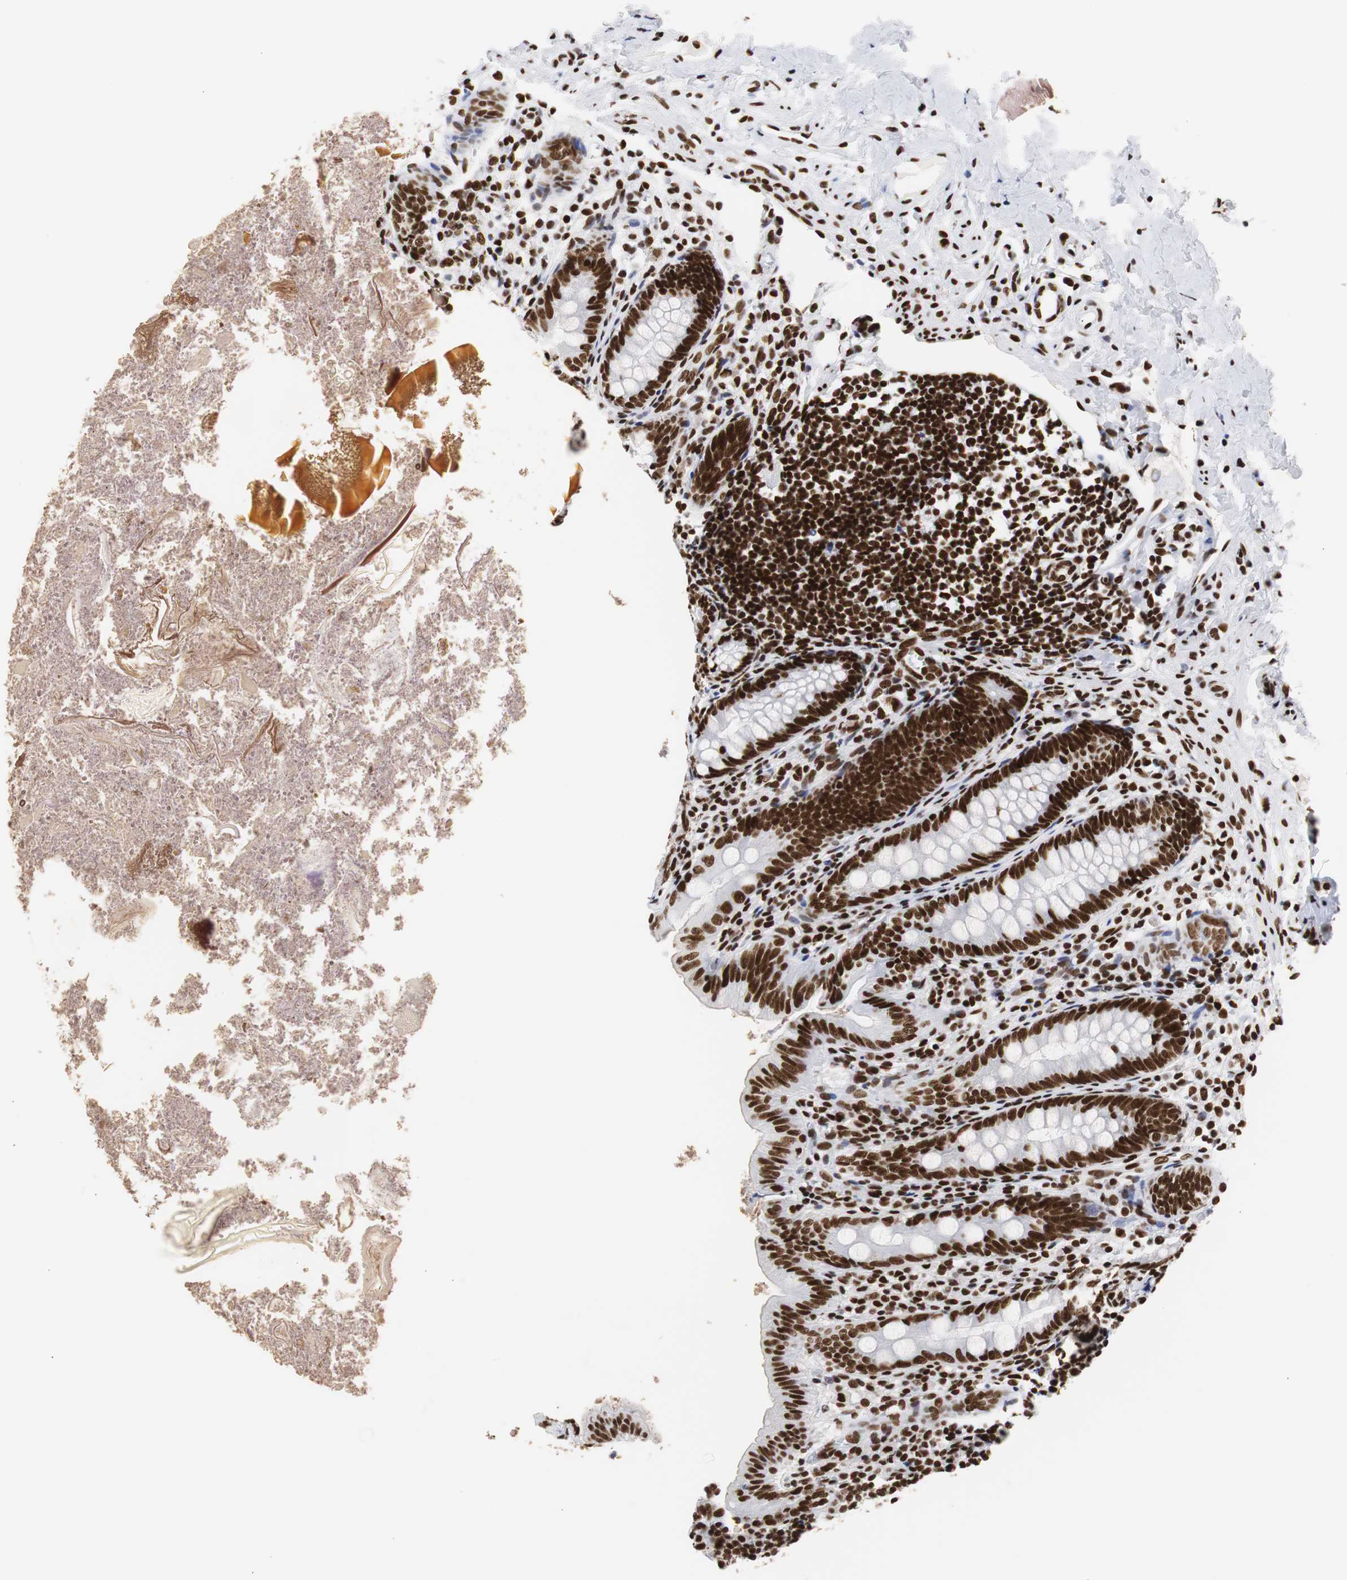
{"staining": {"intensity": "strong", "quantity": ">75%", "location": "nuclear"}, "tissue": "appendix", "cell_type": "Glandular cells", "image_type": "normal", "snomed": [{"axis": "morphology", "description": "Normal tissue, NOS"}, {"axis": "topography", "description": "Appendix"}], "caption": "Immunohistochemistry (IHC) (DAB) staining of unremarkable appendix reveals strong nuclear protein staining in about >75% of glandular cells. (brown staining indicates protein expression, while blue staining denotes nuclei).", "gene": "HNRNPH2", "patient": {"sex": "female", "age": 10}}